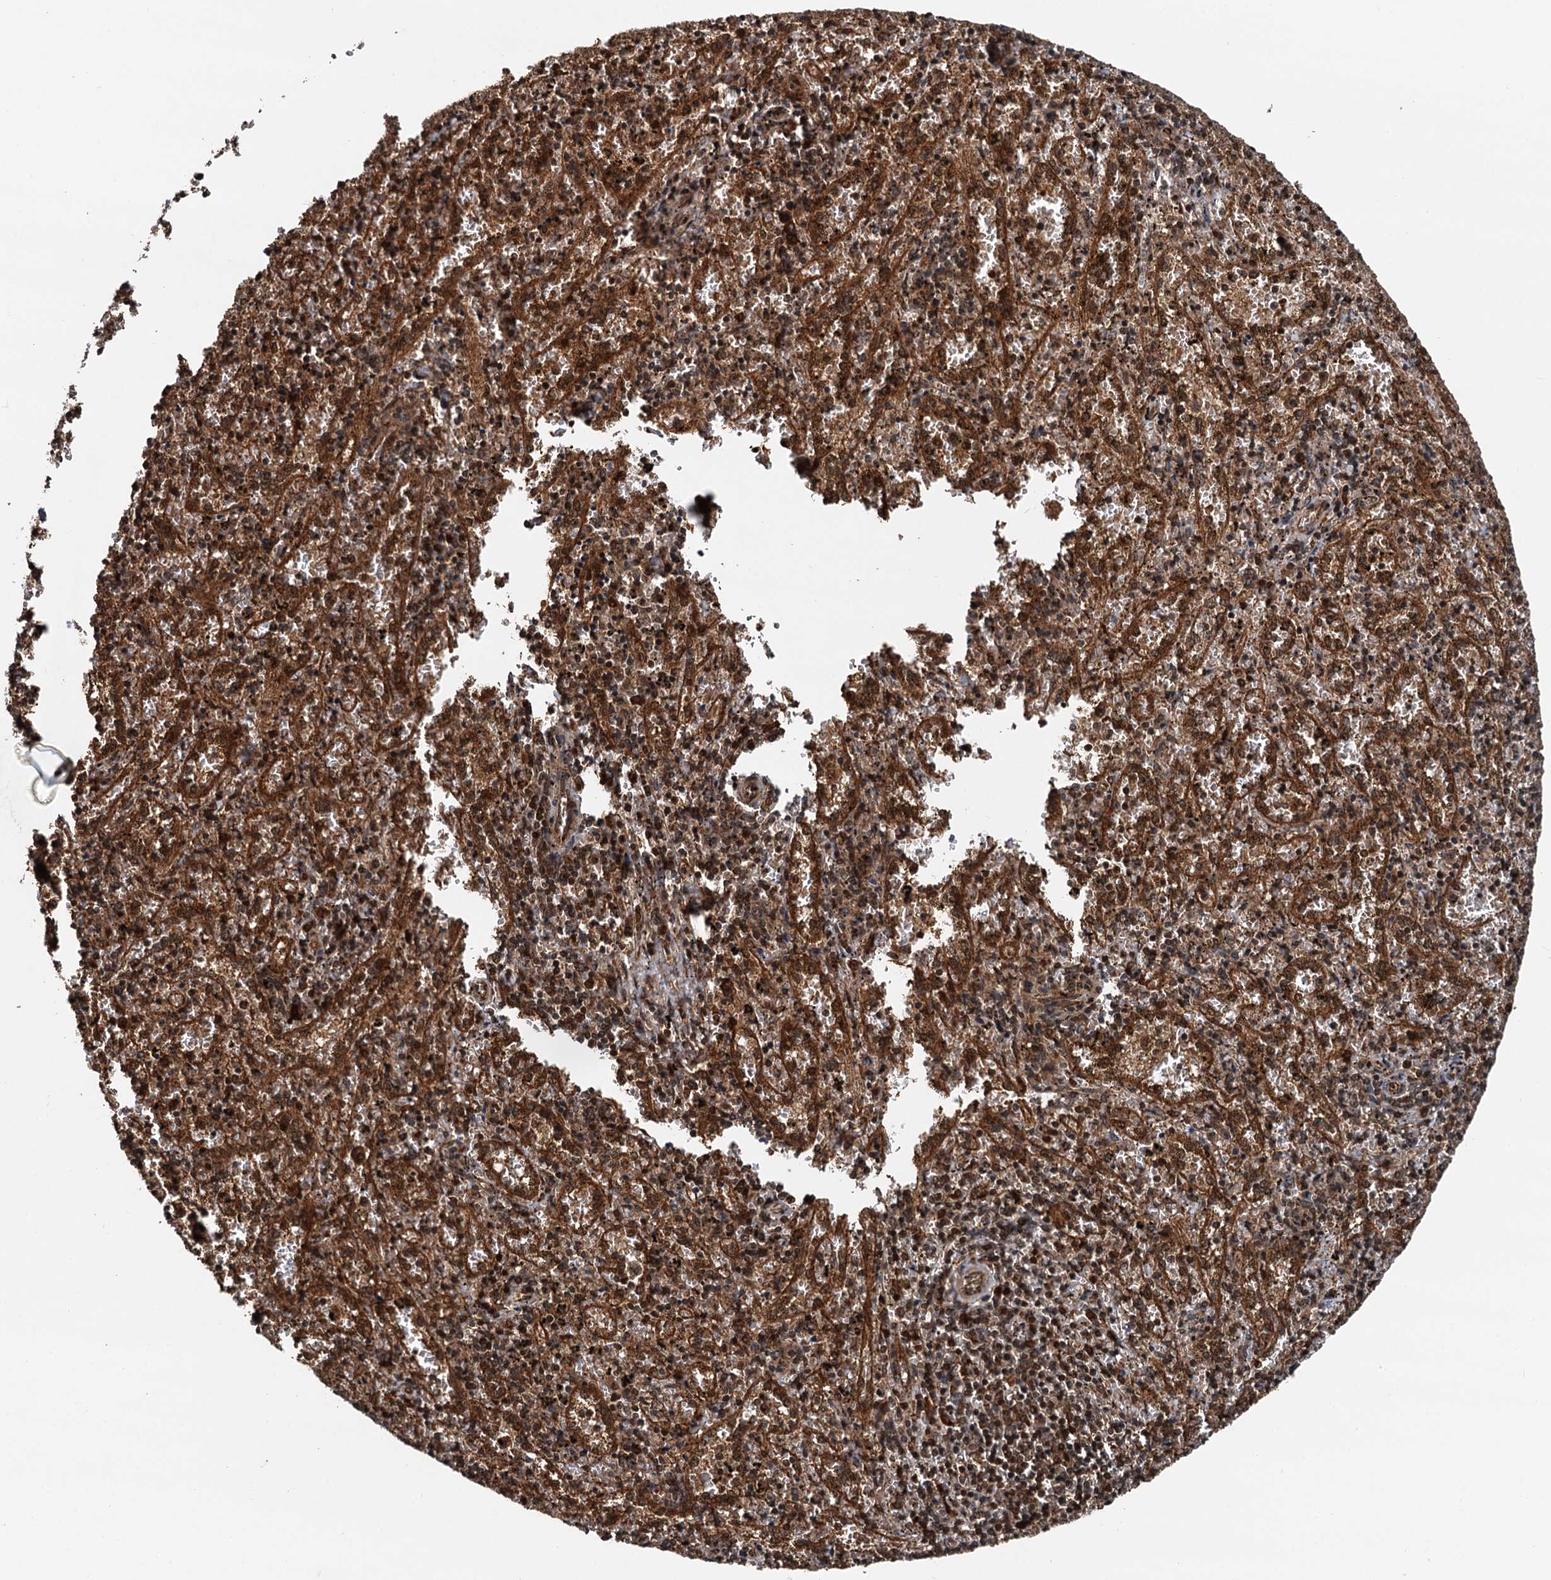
{"staining": {"intensity": "moderate", "quantity": "25%-75%", "location": "cytoplasmic/membranous,nuclear"}, "tissue": "spleen", "cell_type": "Cells in red pulp", "image_type": "normal", "snomed": [{"axis": "morphology", "description": "Normal tissue, NOS"}, {"axis": "topography", "description": "Spleen"}], "caption": "Protein staining exhibits moderate cytoplasmic/membranous,nuclear positivity in approximately 25%-75% of cells in red pulp in normal spleen.", "gene": "STUB1", "patient": {"sex": "male", "age": 11}}